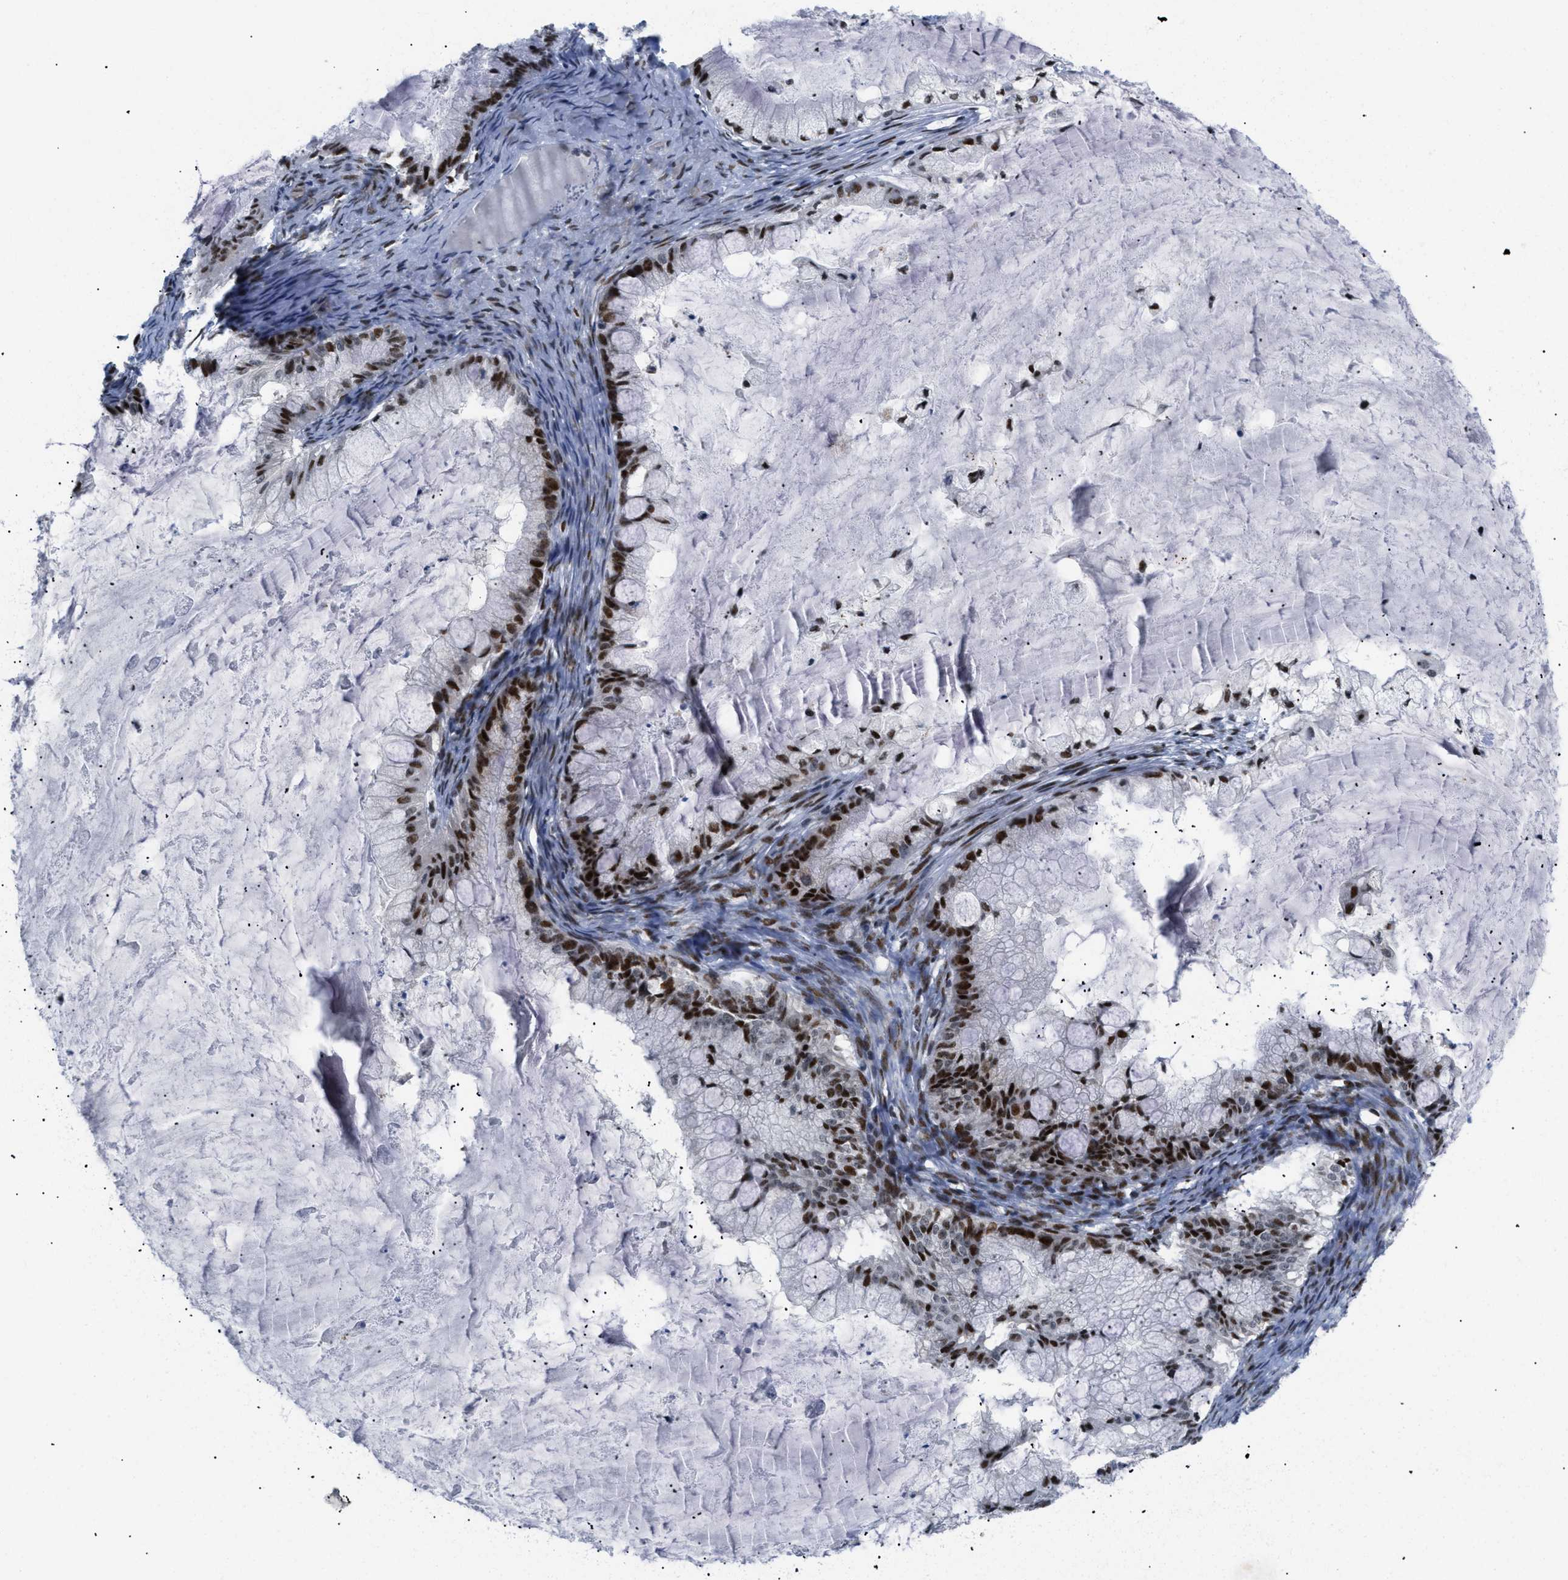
{"staining": {"intensity": "strong", "quantity": ">75%", "location": "nuclear"}, "tissue": "ovarian cancer", "cell_type": "Tumor cells", "image_type": "cancer", "snomed": [{"axis": "morphology", "description": "Cystadenocarcinoma, mucinous, NOS"}, {"axis": "topography", "description": "Ovary"}], "caption": "An immunohistochemistry (IHC) histopathology image of neoplastic tissue is shown. Protein staining in brown highlights strong nuclear positivity in mucinous cystadenocarcinoma (ovarian) within tumor cells.", "gene": "MED1", "patient": {"sex": "female", "age": 57}}